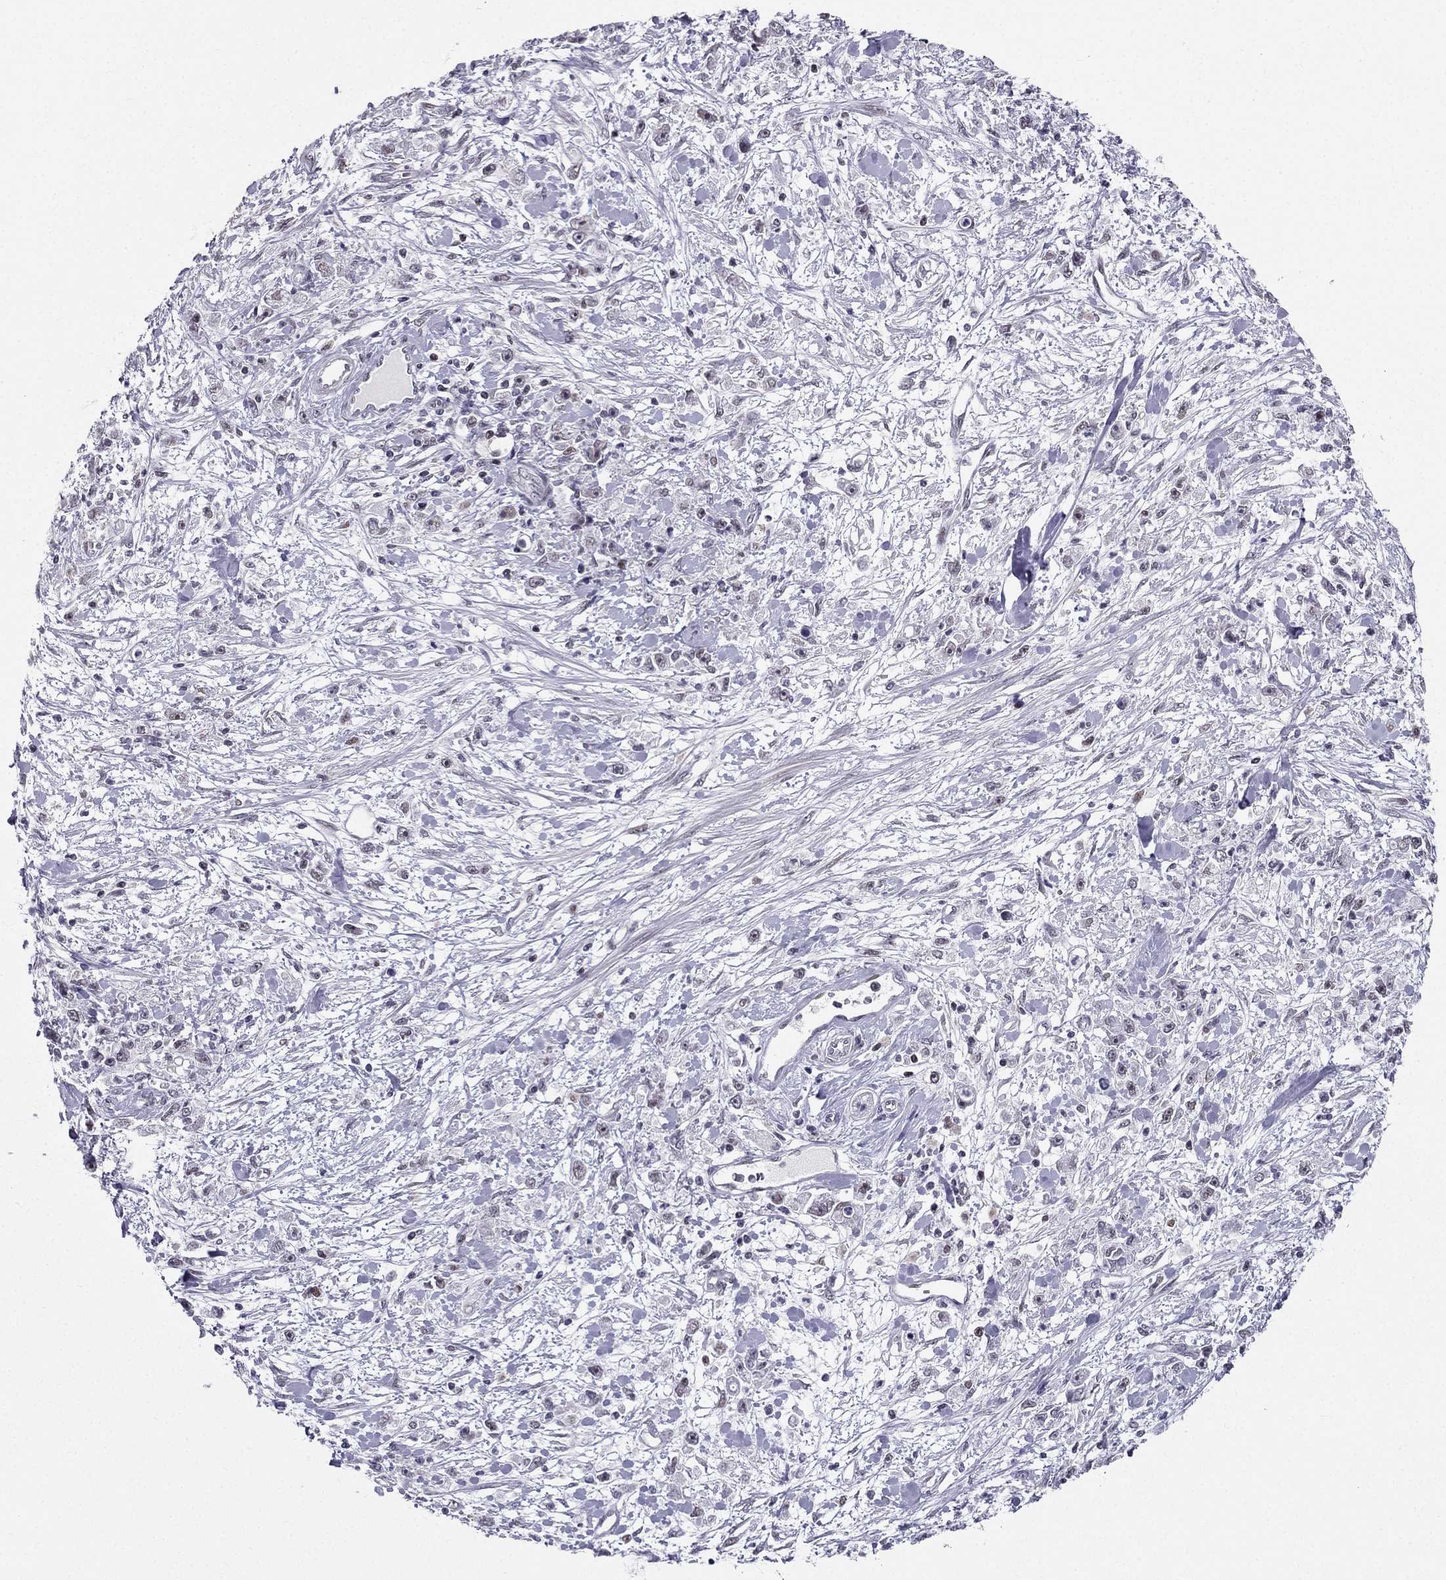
{"staining": {"intensity": "weak", "quantity": "<25%", "location": "nuclear"}, "tissue": "stomach cancer", "cell_type": "Tumor cells", "image_type": "cancer", "snomed": [{"axis": "morphology", "description": "Adenocarcinoma, NOS"}, {"axis": "topography", "description": "Stomach"}], "caption": "Immunohistochemistry image of neoplastic tissue: stomach cancer stained with DAB (3,3'-diaminobenzidine) demonstrates no significant protein expression in tumor cells.", "gene": "RPRD2", "patient": {"sex": "female", "age": 59}}